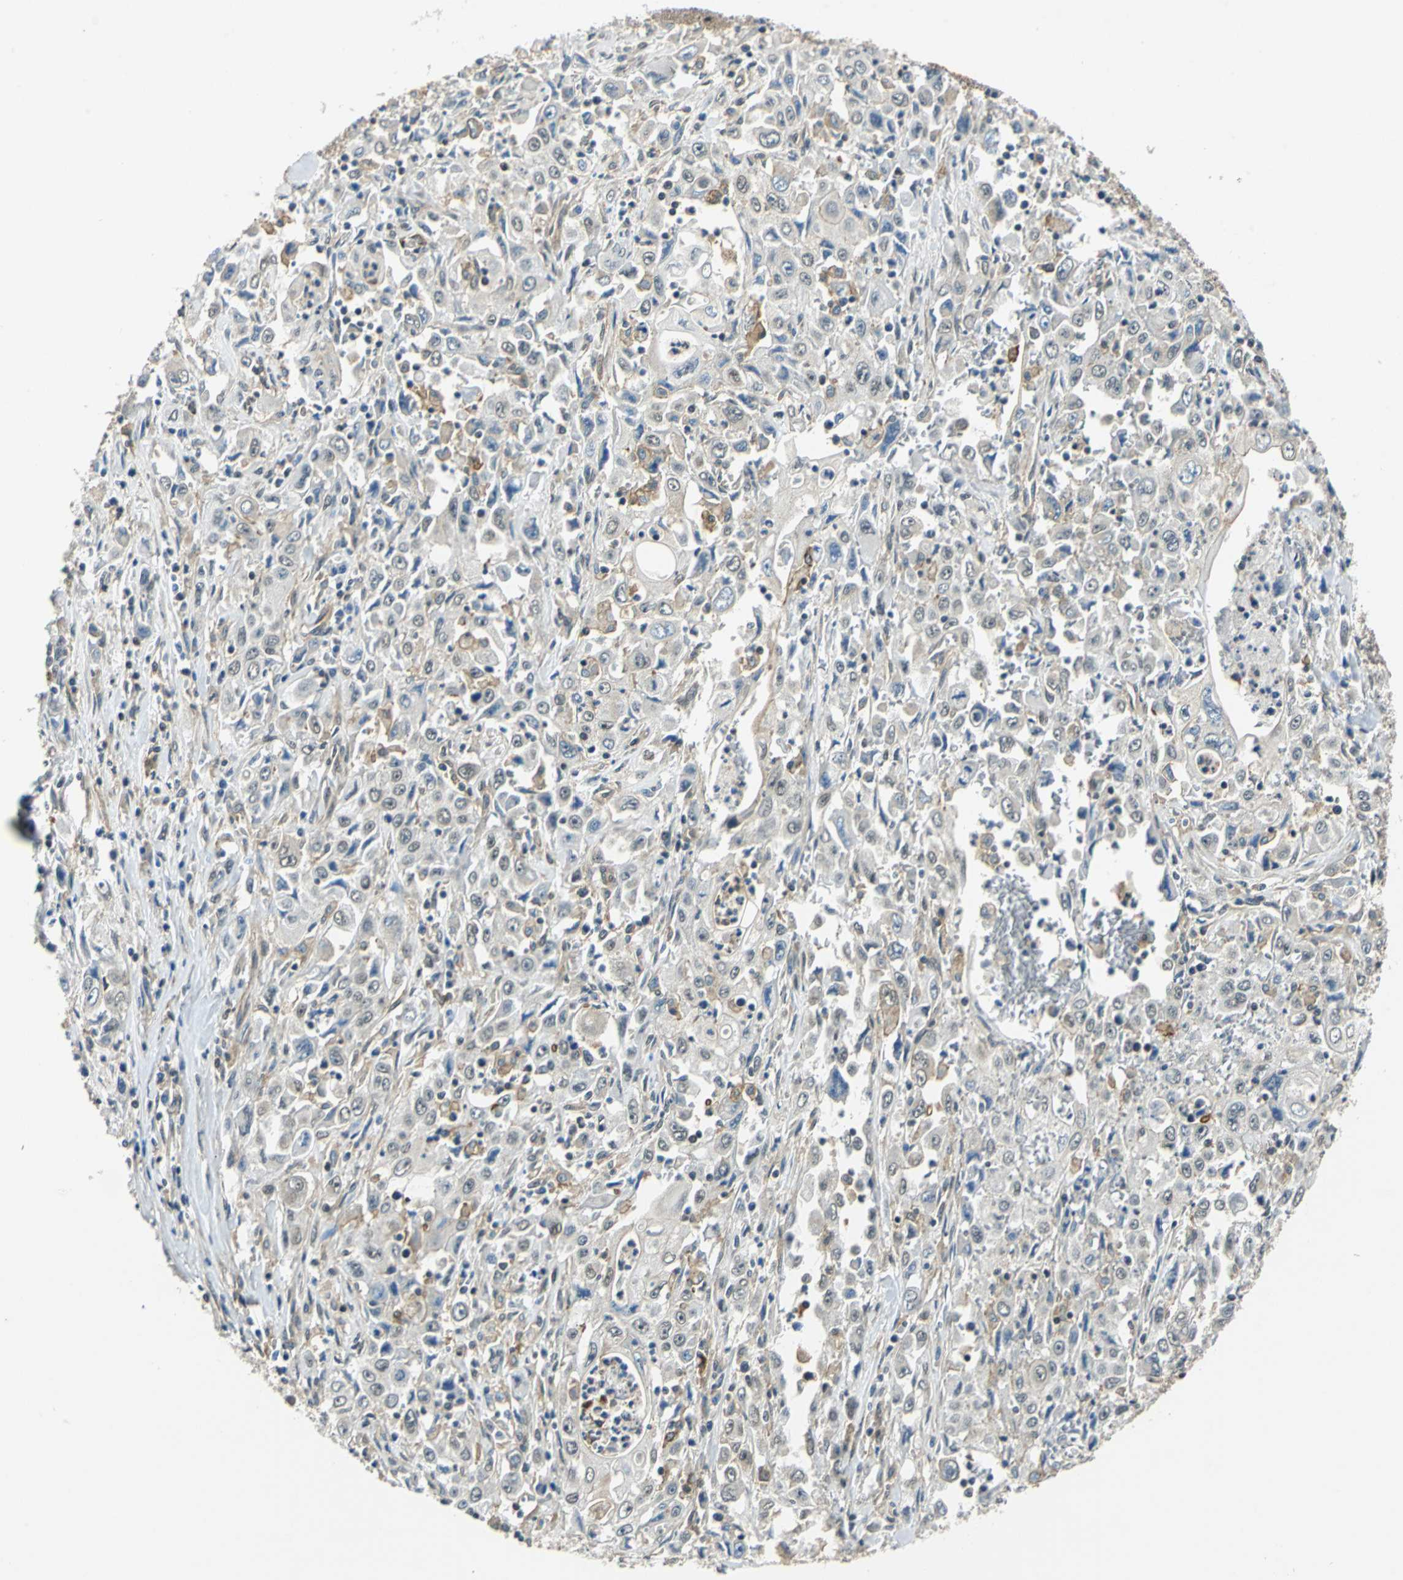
{"staining": {"intensity": "weak", "quantity": "25%-75%", "location": "cytoplasmic/membranous"}, "tissue": "pancreatic cancer", "cell_type": "Tumor cells", "image_type": "cancer", "snomed": [{"axis": "morphology", "description": "Adenocarcinoma, NOS"}, {"axis": "topography", "description": "Pancreas"}], "caption": "A brown stain labels weak cytoplasmic/membranous positivity of a protein in human pancreatic cancer (adenocarcinoma) tumor cells.", "gene": "ARPC3", "patient": {"sex": "male", "age": 70}}